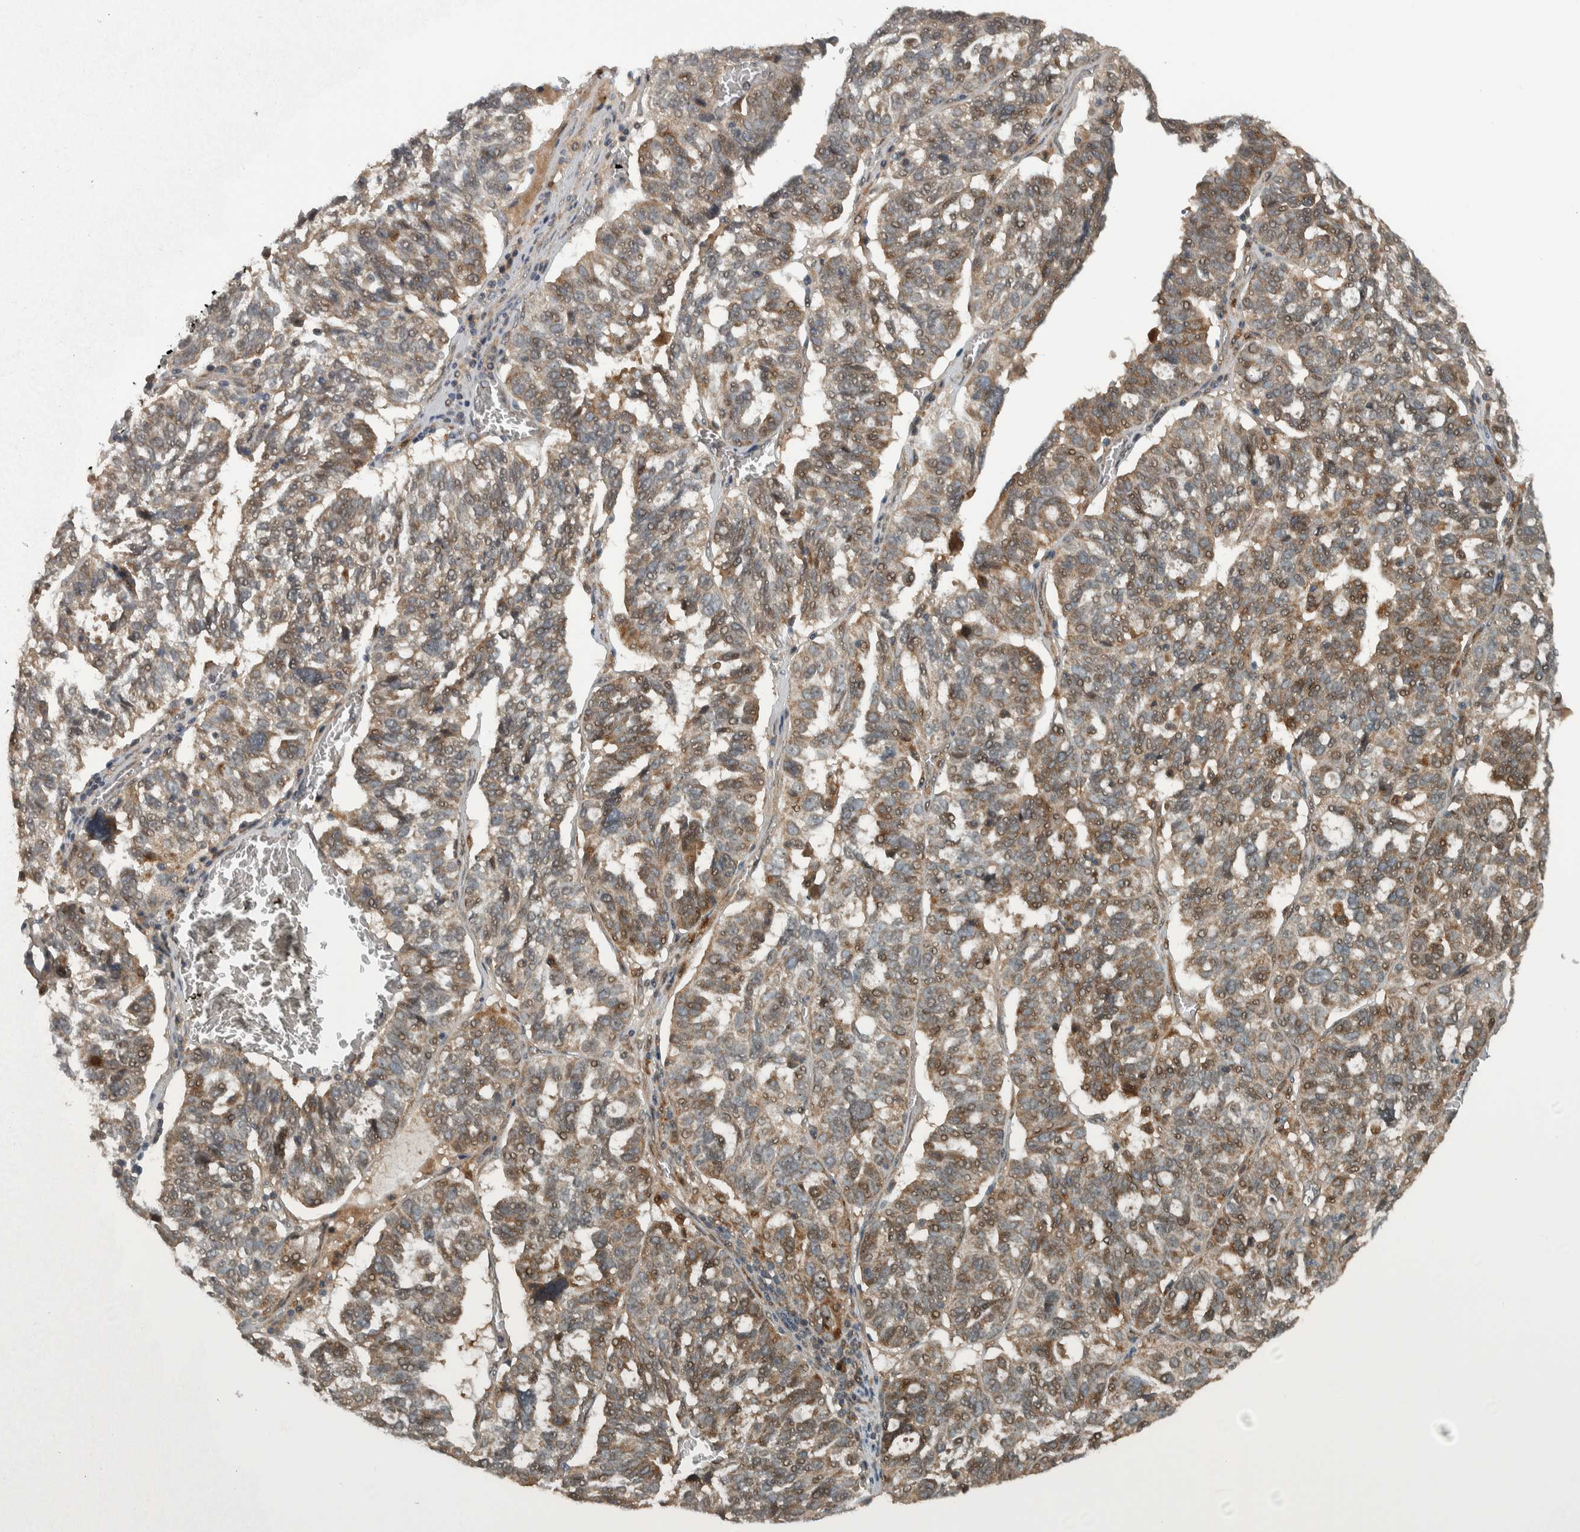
{"staining": {"intensity": "moderate", "quantity": "25%-75%", "location": "cytoplasmic/membranous,nuclear"}, "tissue": "ovarian cancer", "cell_type": "Tumor cells", "image_type": "cancer", "snomed": [{"axis": "morphology", "description": "Cystadenocarcinoma, serous, NOS"}, {"axis": "topography", "description": "Ovary"}], "caption": "Immunohistochemical staining of serous cystadenocarcinoma (ovarian) reveals medium levels of moderate cytoplasmic/membranous and nuclear protein expression in about 25%-75% of tumor cells.", "gene": "XPO5", "patient": {"sex": "female", "age": 59}}